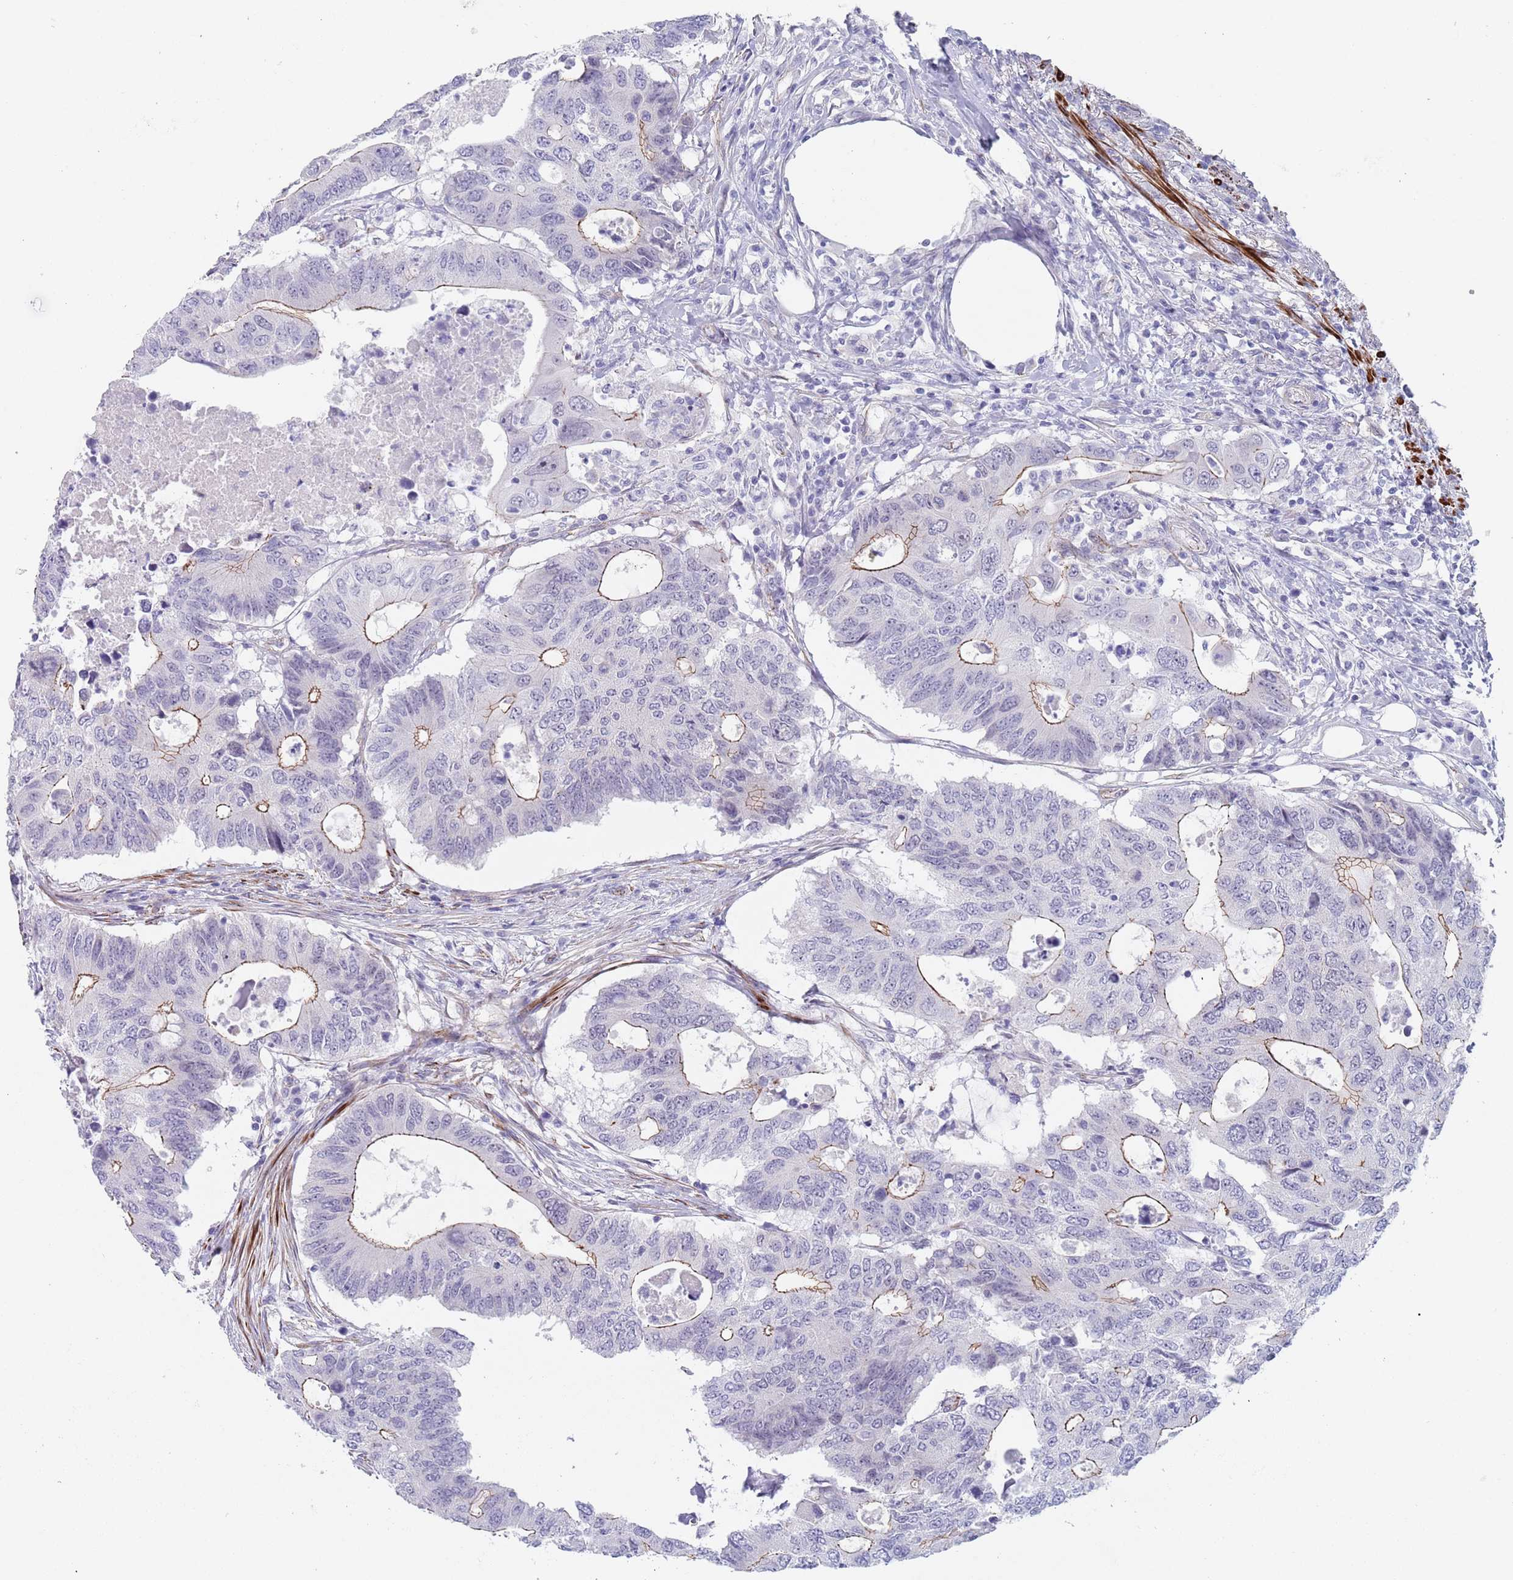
{"staining": {"intensity": "negative", "quantity": "none", "location": "none"}, "tissue": "colorectal cancer", "cell_type": "Tumor cells", "image_type": "cancer", "snomed": [{"axis": "morphology", "description": "Adenocarcinoma, NOS"}, {"axis": "topography", "description": "Colon"}], "caption": "Photomicrograph shows no protein staining in tumor cells of colorectal cancer (adenocarcinoma) tissue.", "gene": "OR5A2", "patient": {"sex": "male", "age": 71}}